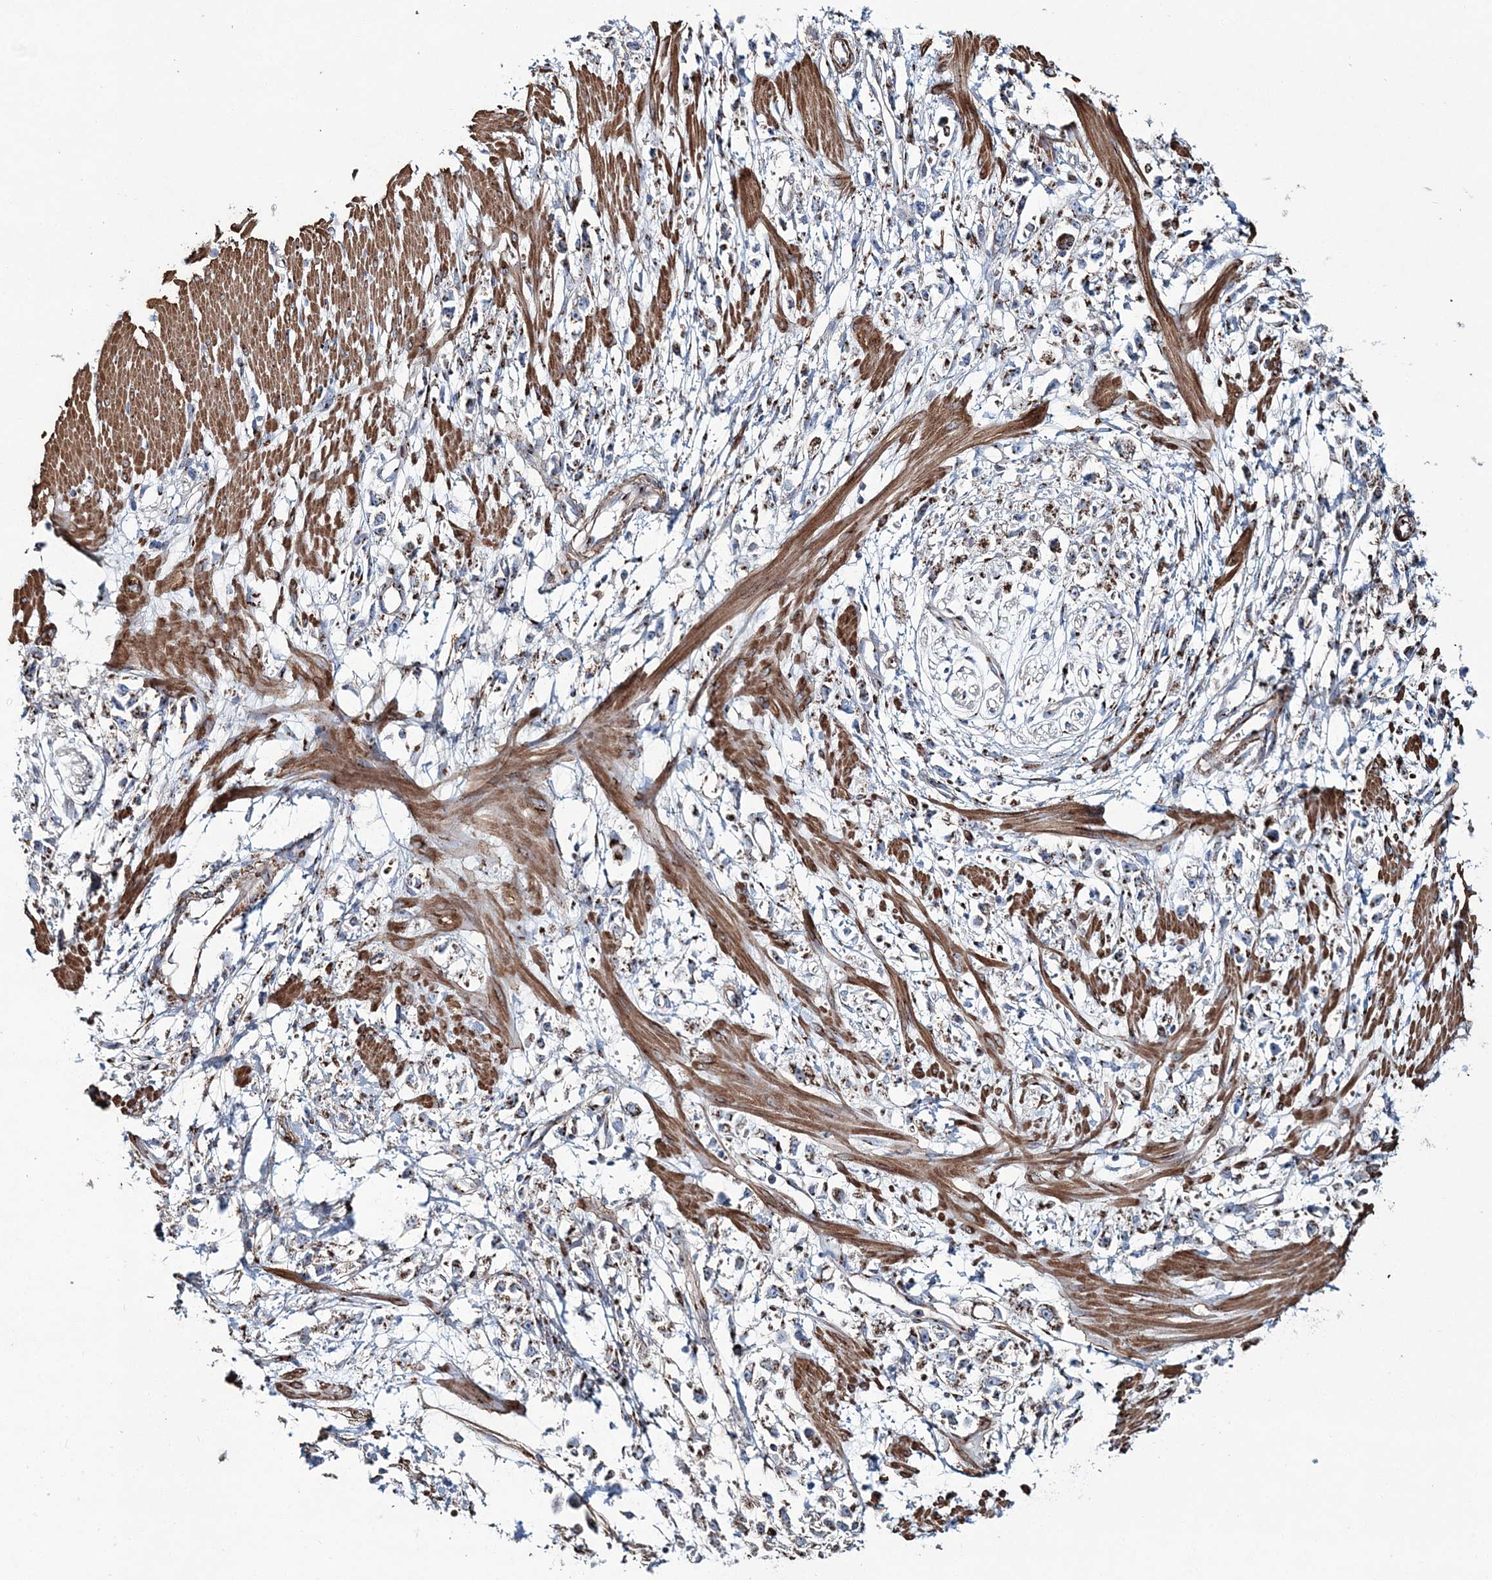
{"staining": {"intensity": "moderate", "quantity": "<25%", "location": "cytoplasmic/membranous"}, "tissue": "stomach cancer", "cell_type": "Tumor cells", "image_type": "cancer", "snomed": [{"axis": "morphology", "description": "Adenocarcinoma, NOS"}, {"axis": "topography", "description": "Stomach"}], "caption": "Human stomach adenocarcinoma stained with a brown dye demonstrates moderate cytoplasmic/membranous positive staining in about <25% of tumor cells.", "gene": "MAN1A2", "patient": {"sex": "female", "age": 59}}